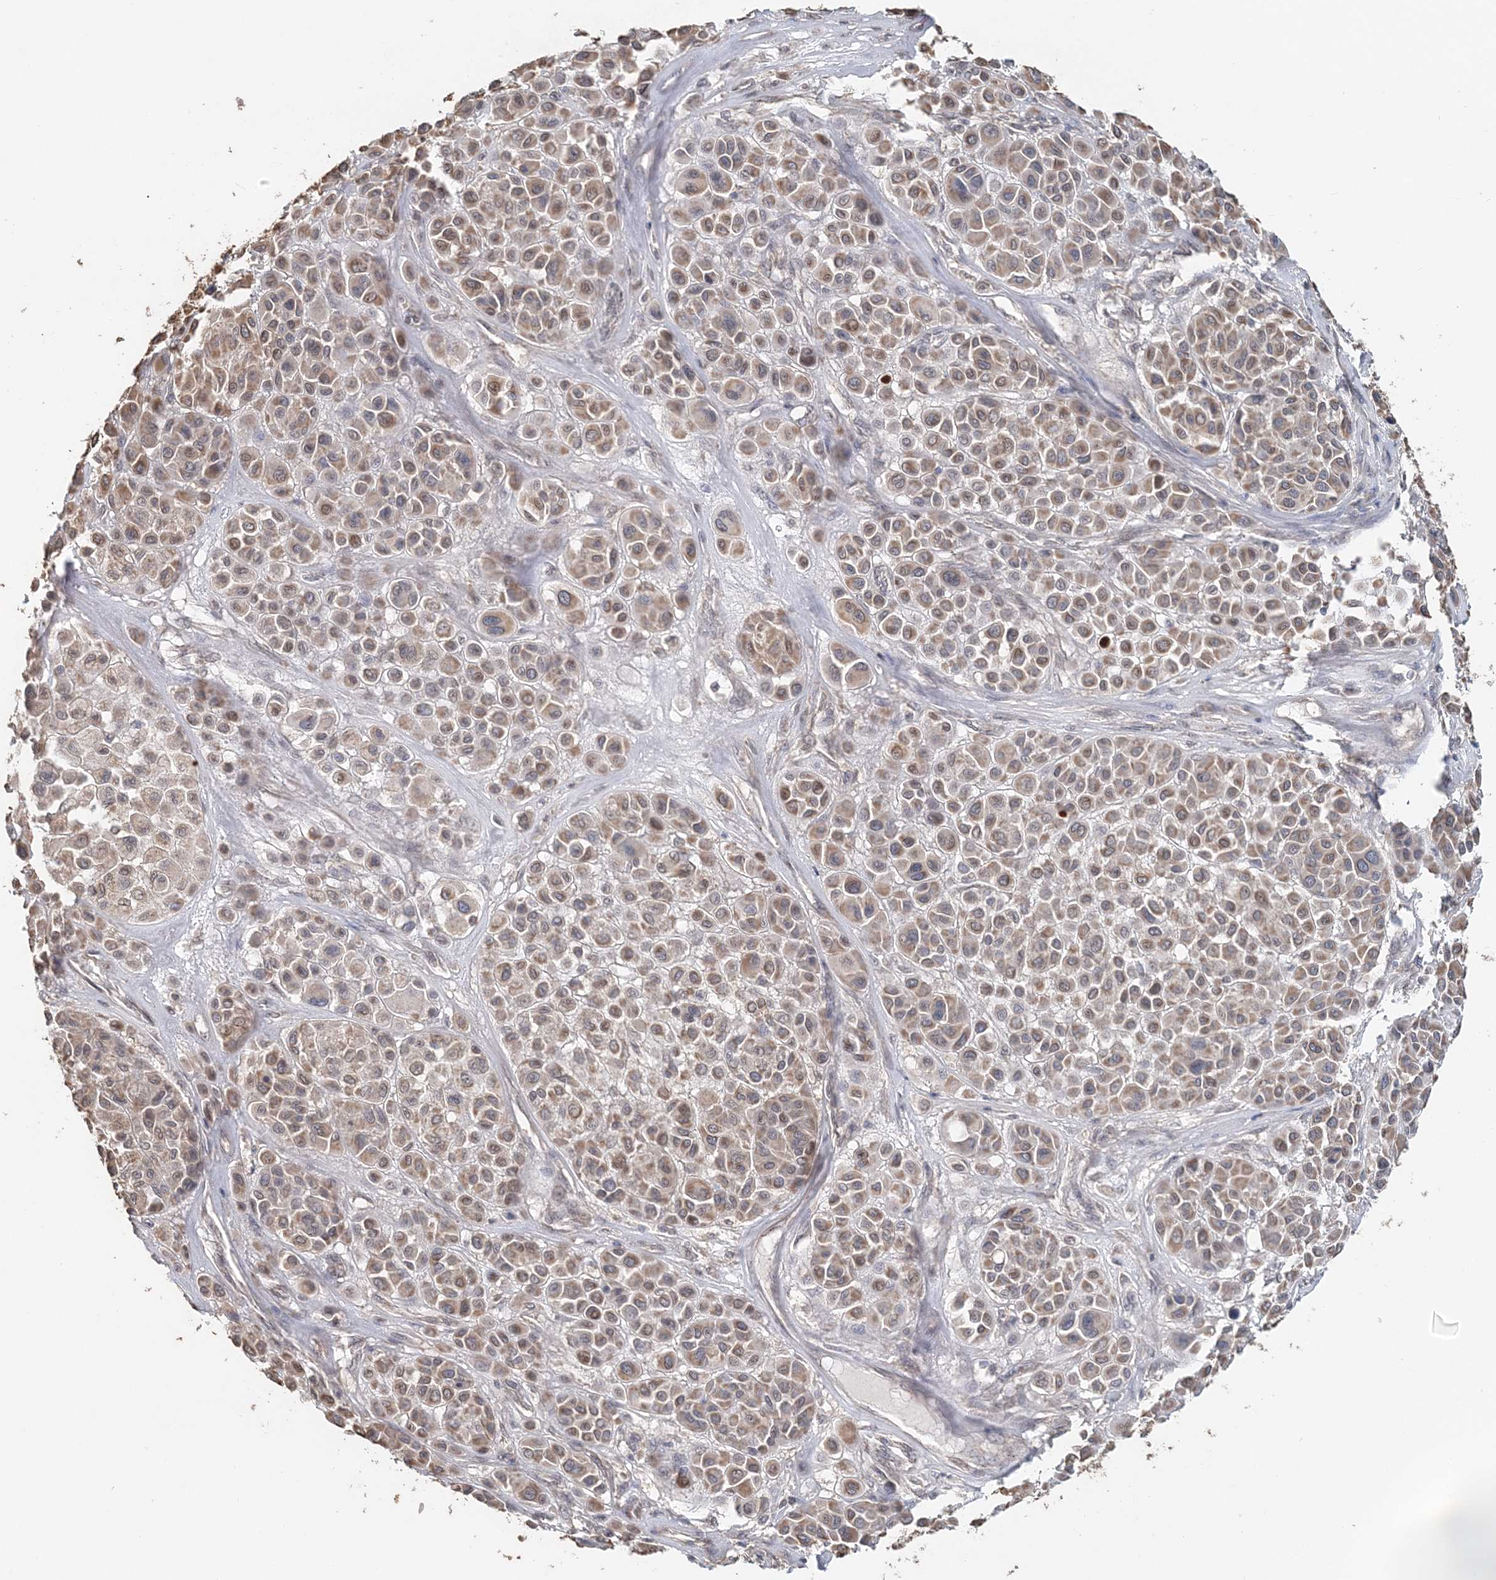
{"staining": {"intensity": "weak", "quantity": ">75%", "location": "cytoplasmic/membranous"}, "tissue": "melanoma", "cell_type": "Tumor cells", "image_type": "cancer", "snomed": [{"axis": "morphology", "description": "Malignant melanoma, Metastatic site"}, {"axis": "topography", "description": "Soft tissue"}], "caption": "Protein analysis of melanoma tissue displays weak cytoplasmic/membranous positivity in approximately >75% of tumor cells.", "gene": "FBXO38", "patient": {"sex": "male", "age": 41}}